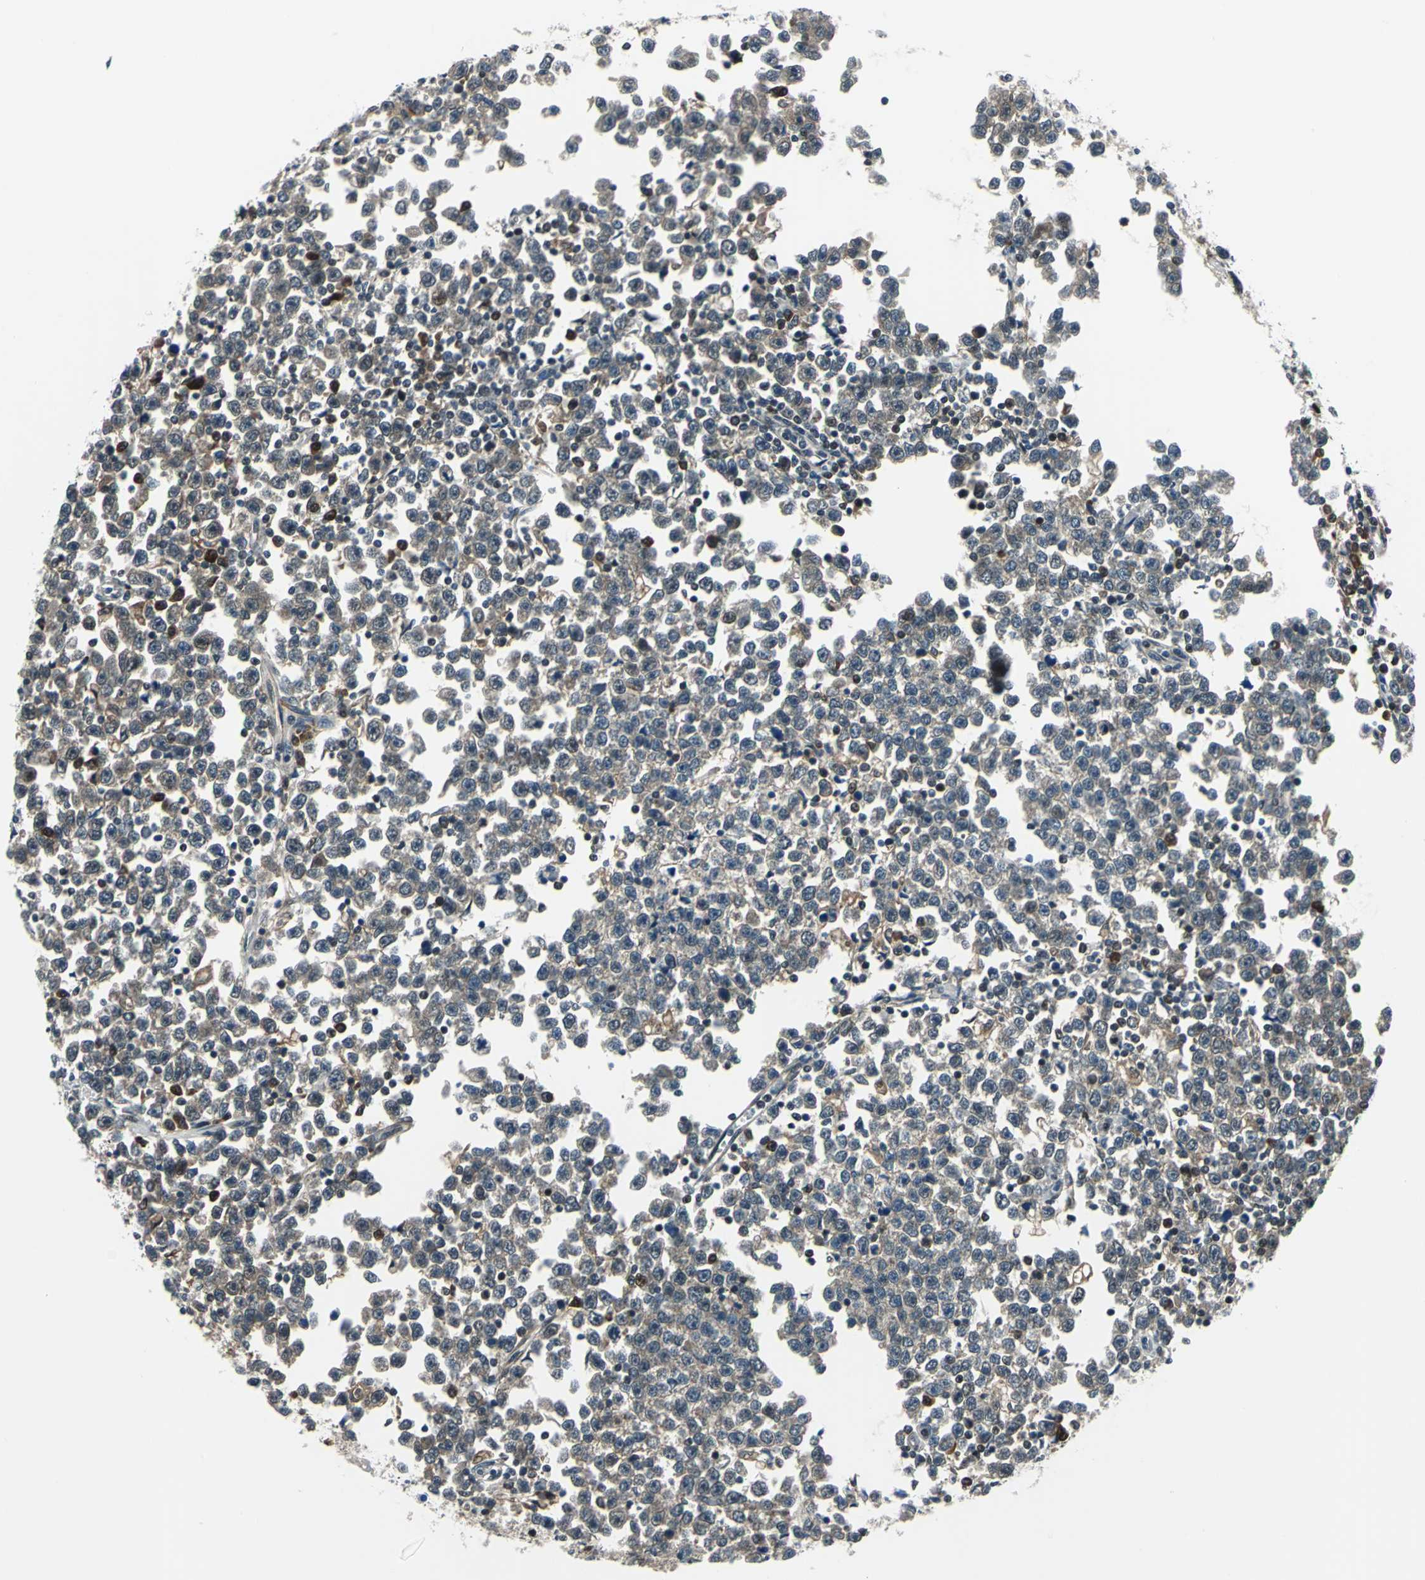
{"staining": {"intensity": "weak", "quantity": ">75%", "location": "cytoplasmic/membranous"}, "tissue": "testis cancer", "cell_type": "Tumor cells", "image_type": "cancer", "snomed": [{"axis": "morphology", "description": "Seminoma, NOS"}, {"axis": "topography", "description": "Testis"}], "caption": "Protein expression analysis of human testis cancer reveals weak cytoplasmic/membranous expression in approximately >75% of tumor cells.", "gene": "POLR3K", "patient": {"sex": "male", "age": 43}}